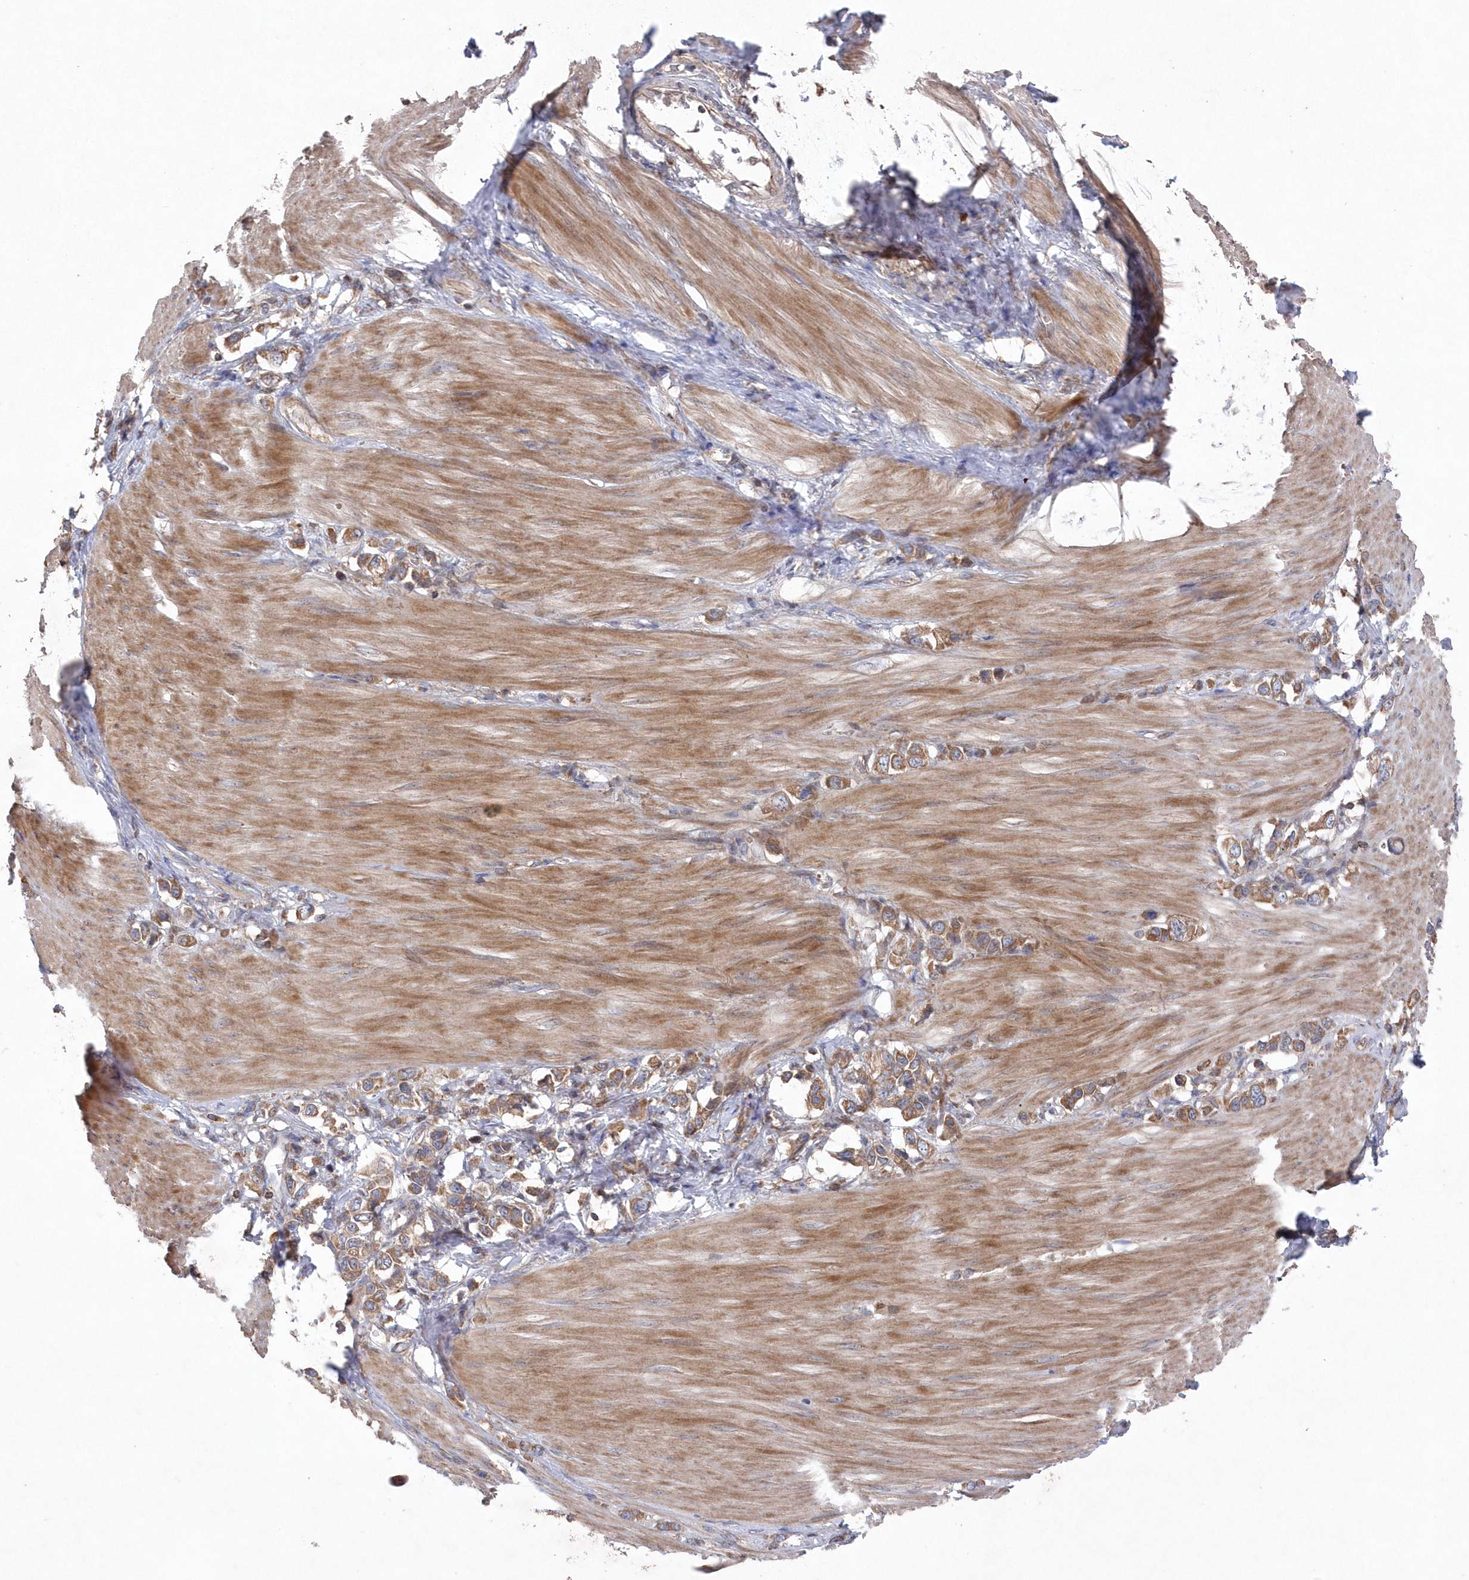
{"staining": {"intensity": "moderate", "quantity": ">75%", "location": "cytoplasmic/membranous"}, "tissue": "stomach cancer", "cell_type": "Tumor cells", "image_type": "cancer", "snomed": [{"axis": "morphology", "description": "Adenocarcinoma, NOS"}, {"axis": "topography", "description": "Stomach"}], "caption": "Stomach cancer was stained to show a protein in brown. There is medium levels of moderate cytoplasmic/membranous positivity in approximately >75% of tumor cells.", "gene": "ASNSD1", "patient": {"sex": "female", "age": 65}}